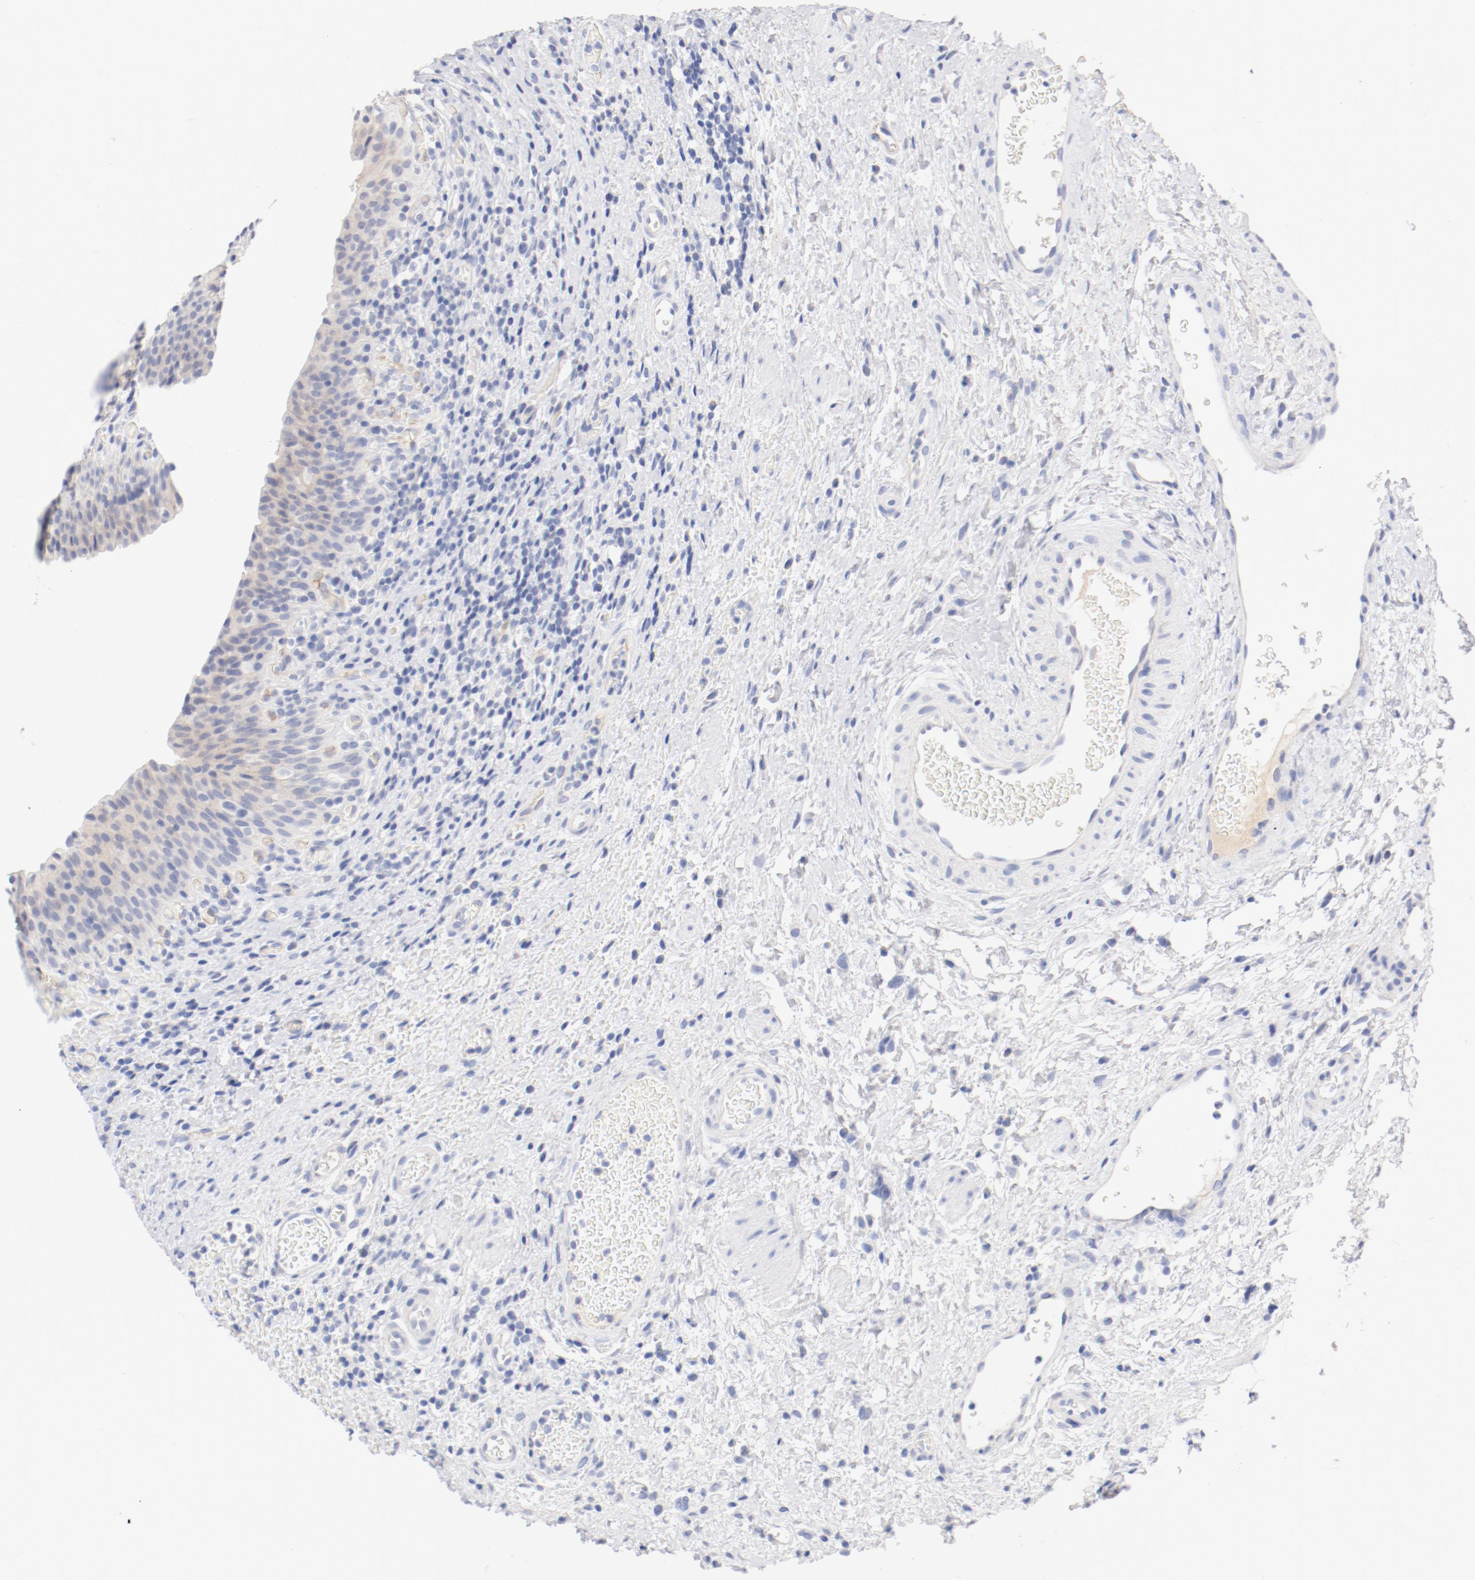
{"staining": {"intensity": "weak", "quantity": ">75%", "location": "cytoplasmic/membranous"}, "tissue": "urinary bladder", "cell_type": "Urothelial cells", "image_type": "normal", "snomed": [{"axis": "morphology", "description": "Normal tissue, NOS"}, {"axis": "morphology", "description": "Urothelial carcinoma, High grade"}, {"axis": "topography", "description": "Urinary bladder"}], "caption": "Protein staining shows weak cytoplasmic/membranous staining in approximately >75% of urothelial cells in benign urinary bladder.", "gene": "HOMER1", "patient": {"sex": "male", "age": 51}}